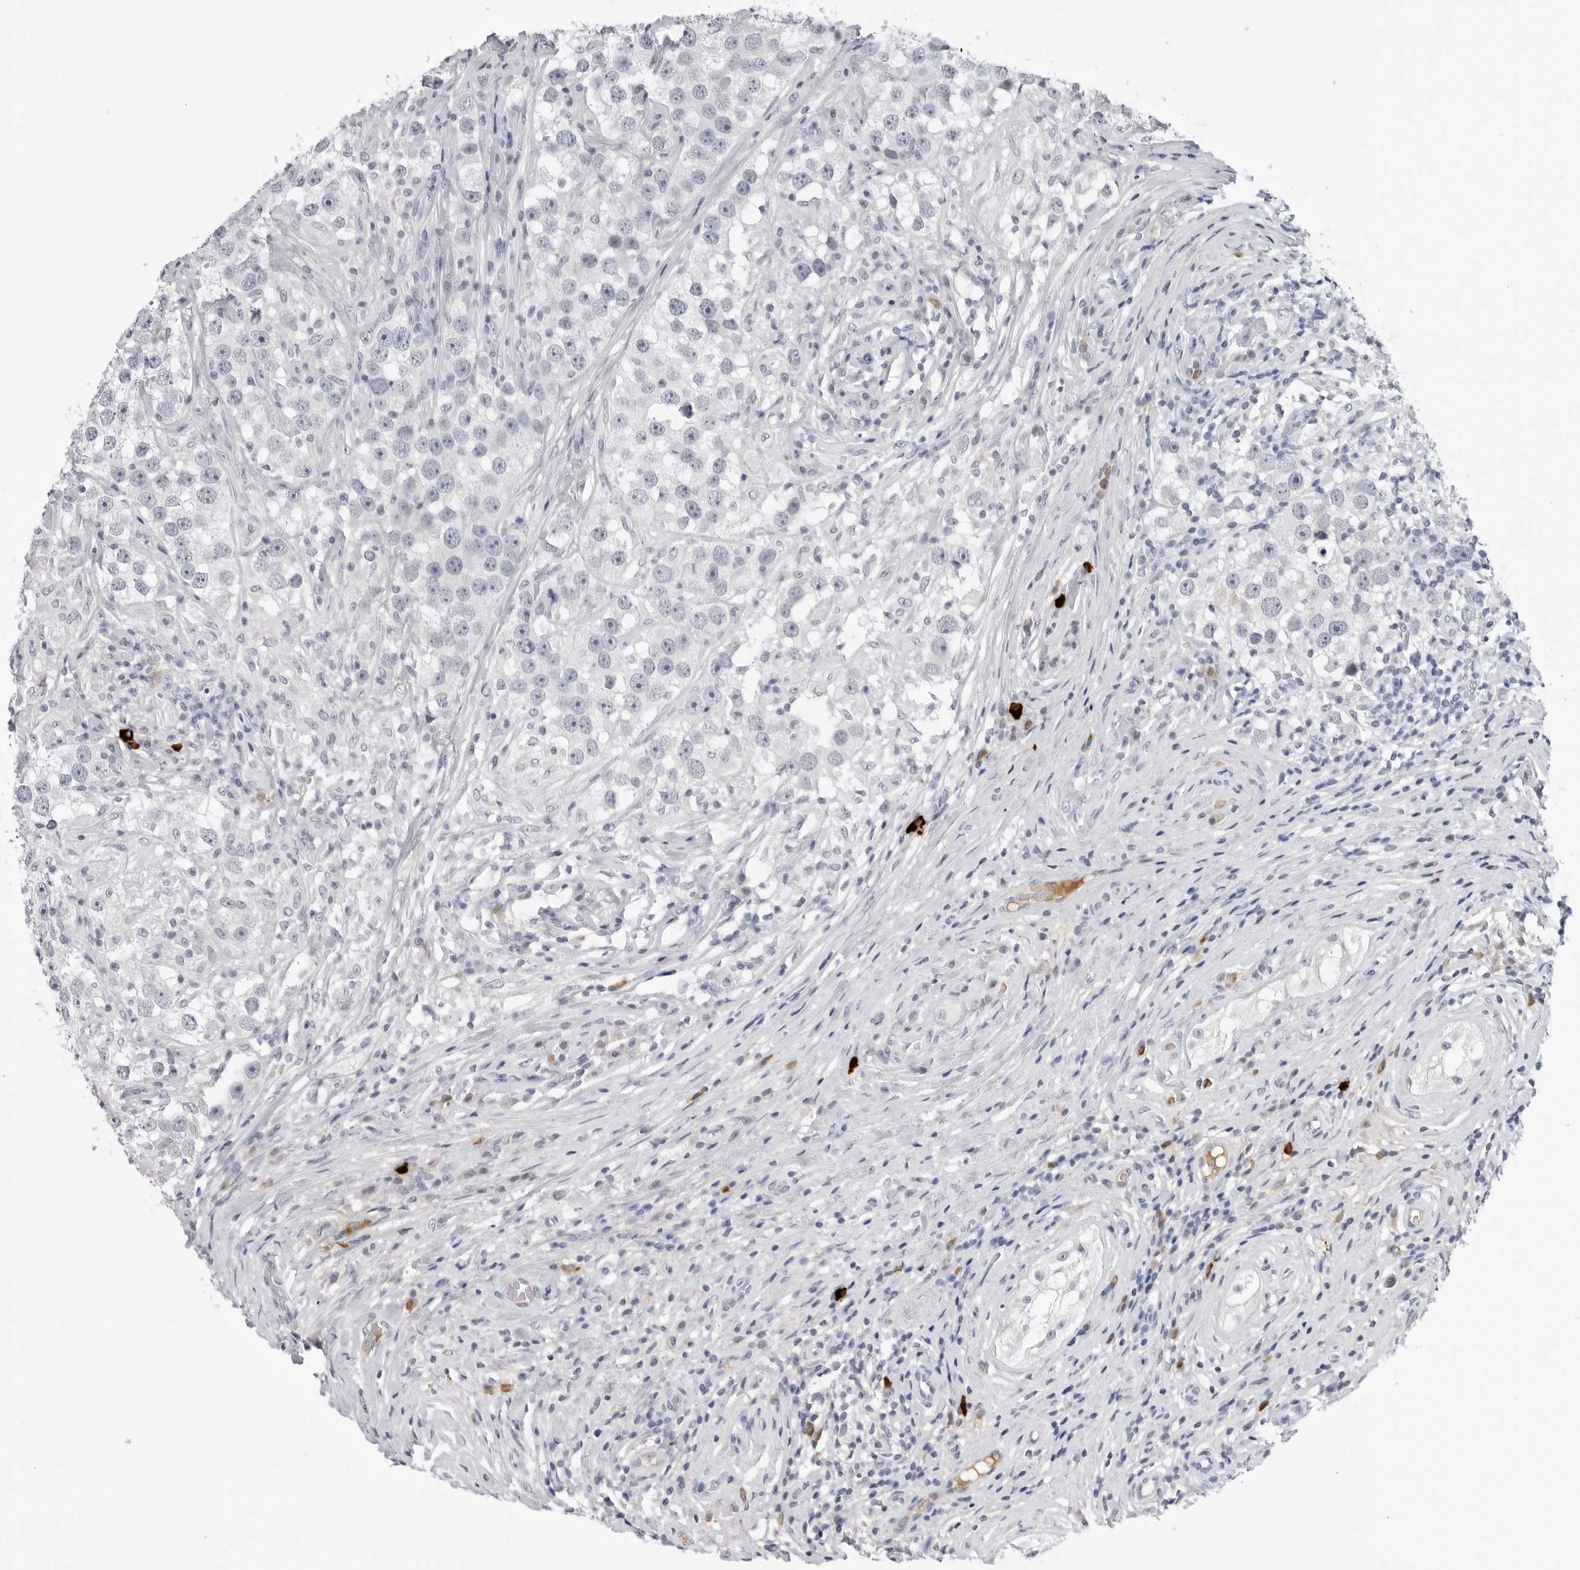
{"staining": {"intensity": "negative", "quantity": "none", "location": "none"}, "tissue": "testis cancer", "cell_type": "Tumor cells", "image_type": "cancer", "snomed": [{"axis": "morphology", "description": "Seminoma, NOS"}, {"axis": "topography", "description": "Testis"}], "caption": "This histopathology image is of testis seminoma stained with immunohistochemistry (IHC) to label a protein in brown with the nuclei are counter-stained blue. There is no expression in tumor cells. (DAB immunohistochemistry (IHC), high magnification).", "gene": "ZNF502", "patient": {"sex": "male", "age": 49}}